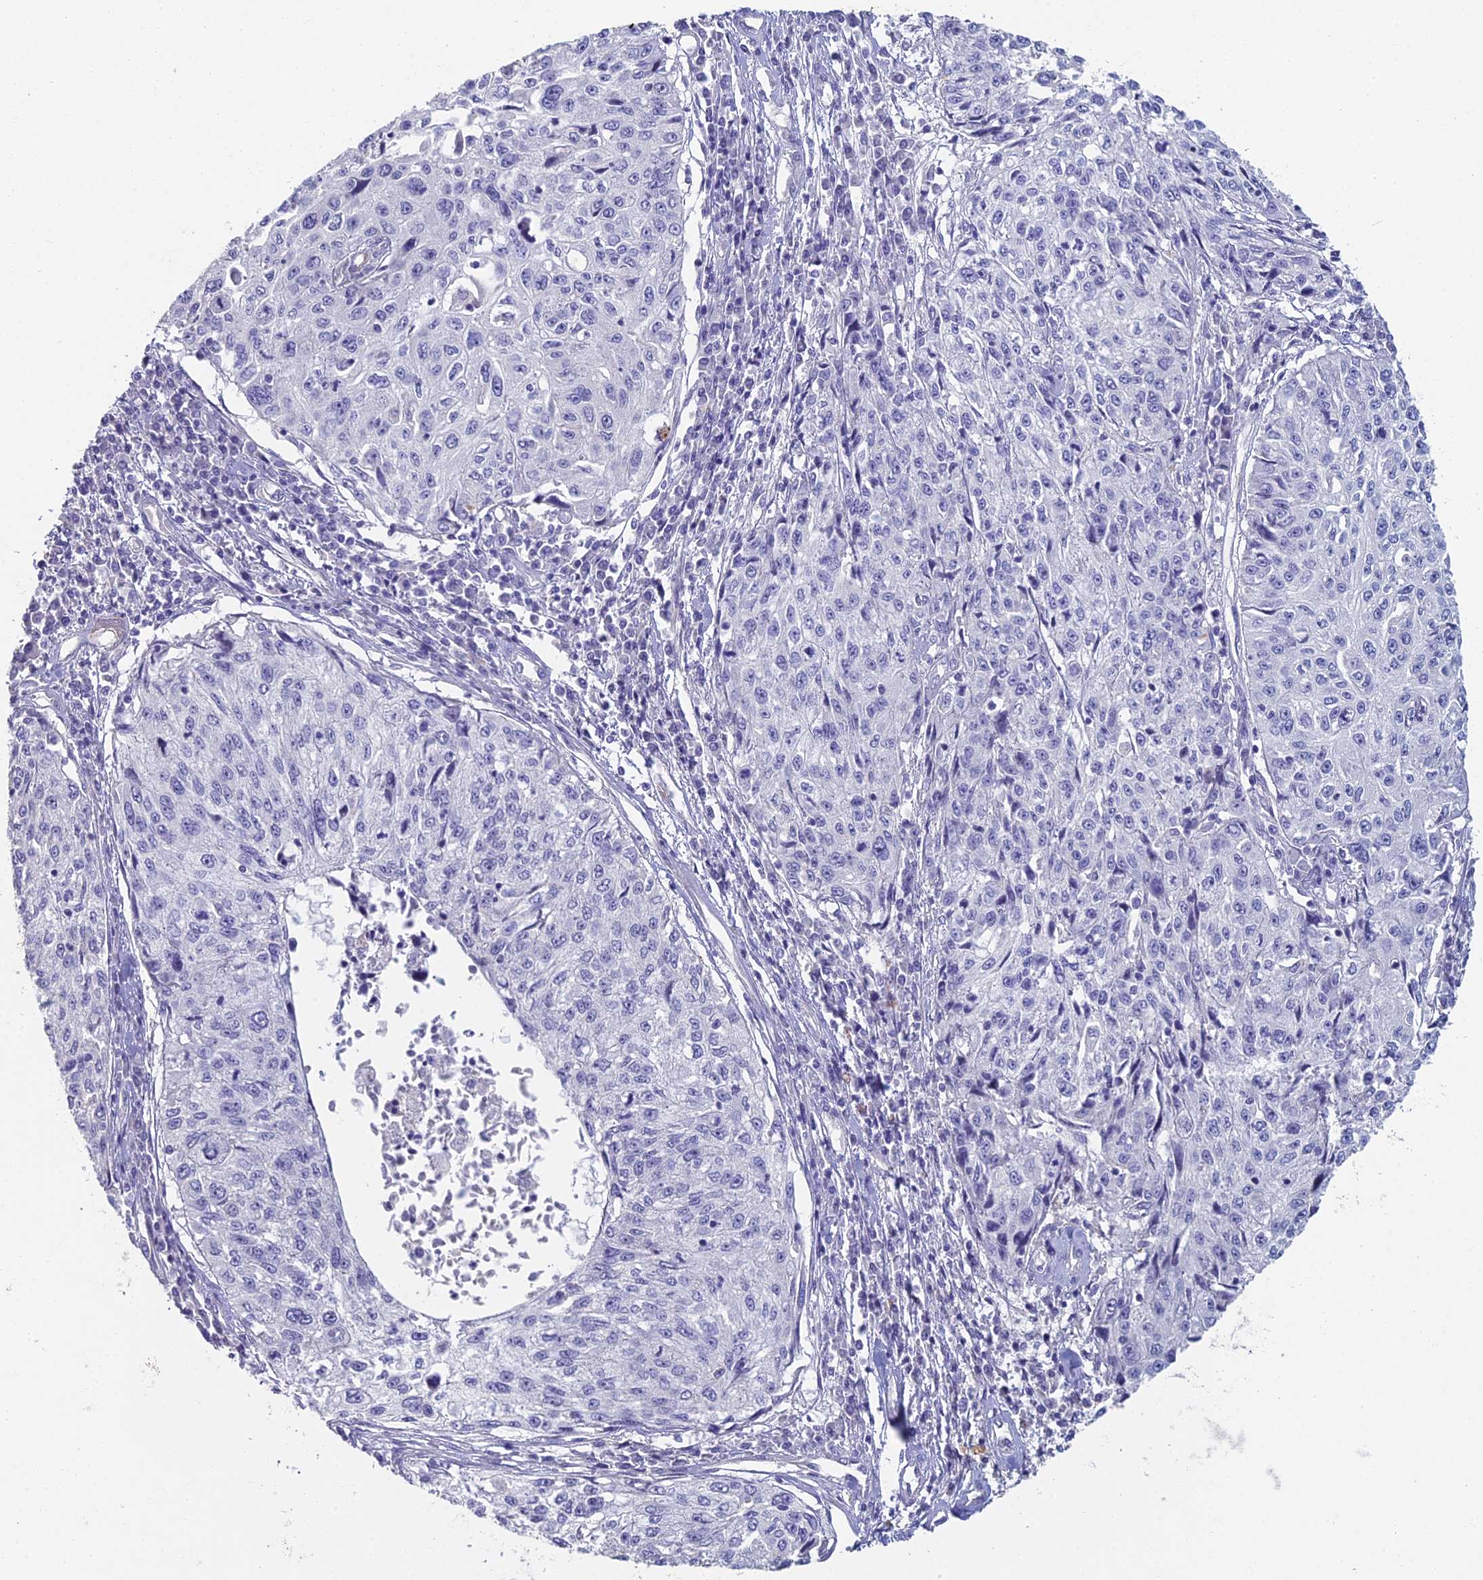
{"staining": {"intensity": "negative", "quantity": "none", "location": "none"}, "tissue": "cervical cancer", "cell_type": "Tumor cells", "image_type": "cancer", "snomed": [{"axis": "morphology", "description": "Squamous cell carcinoma, NOS"}, {"axis": "topography", "description": "Cervix"}], "caption": "Tumor cells are negative for protein expression in human cervical squamous cell carcinoma.", "gene": "NCAM1", "patient": {"sex": "female", "age": 57}}